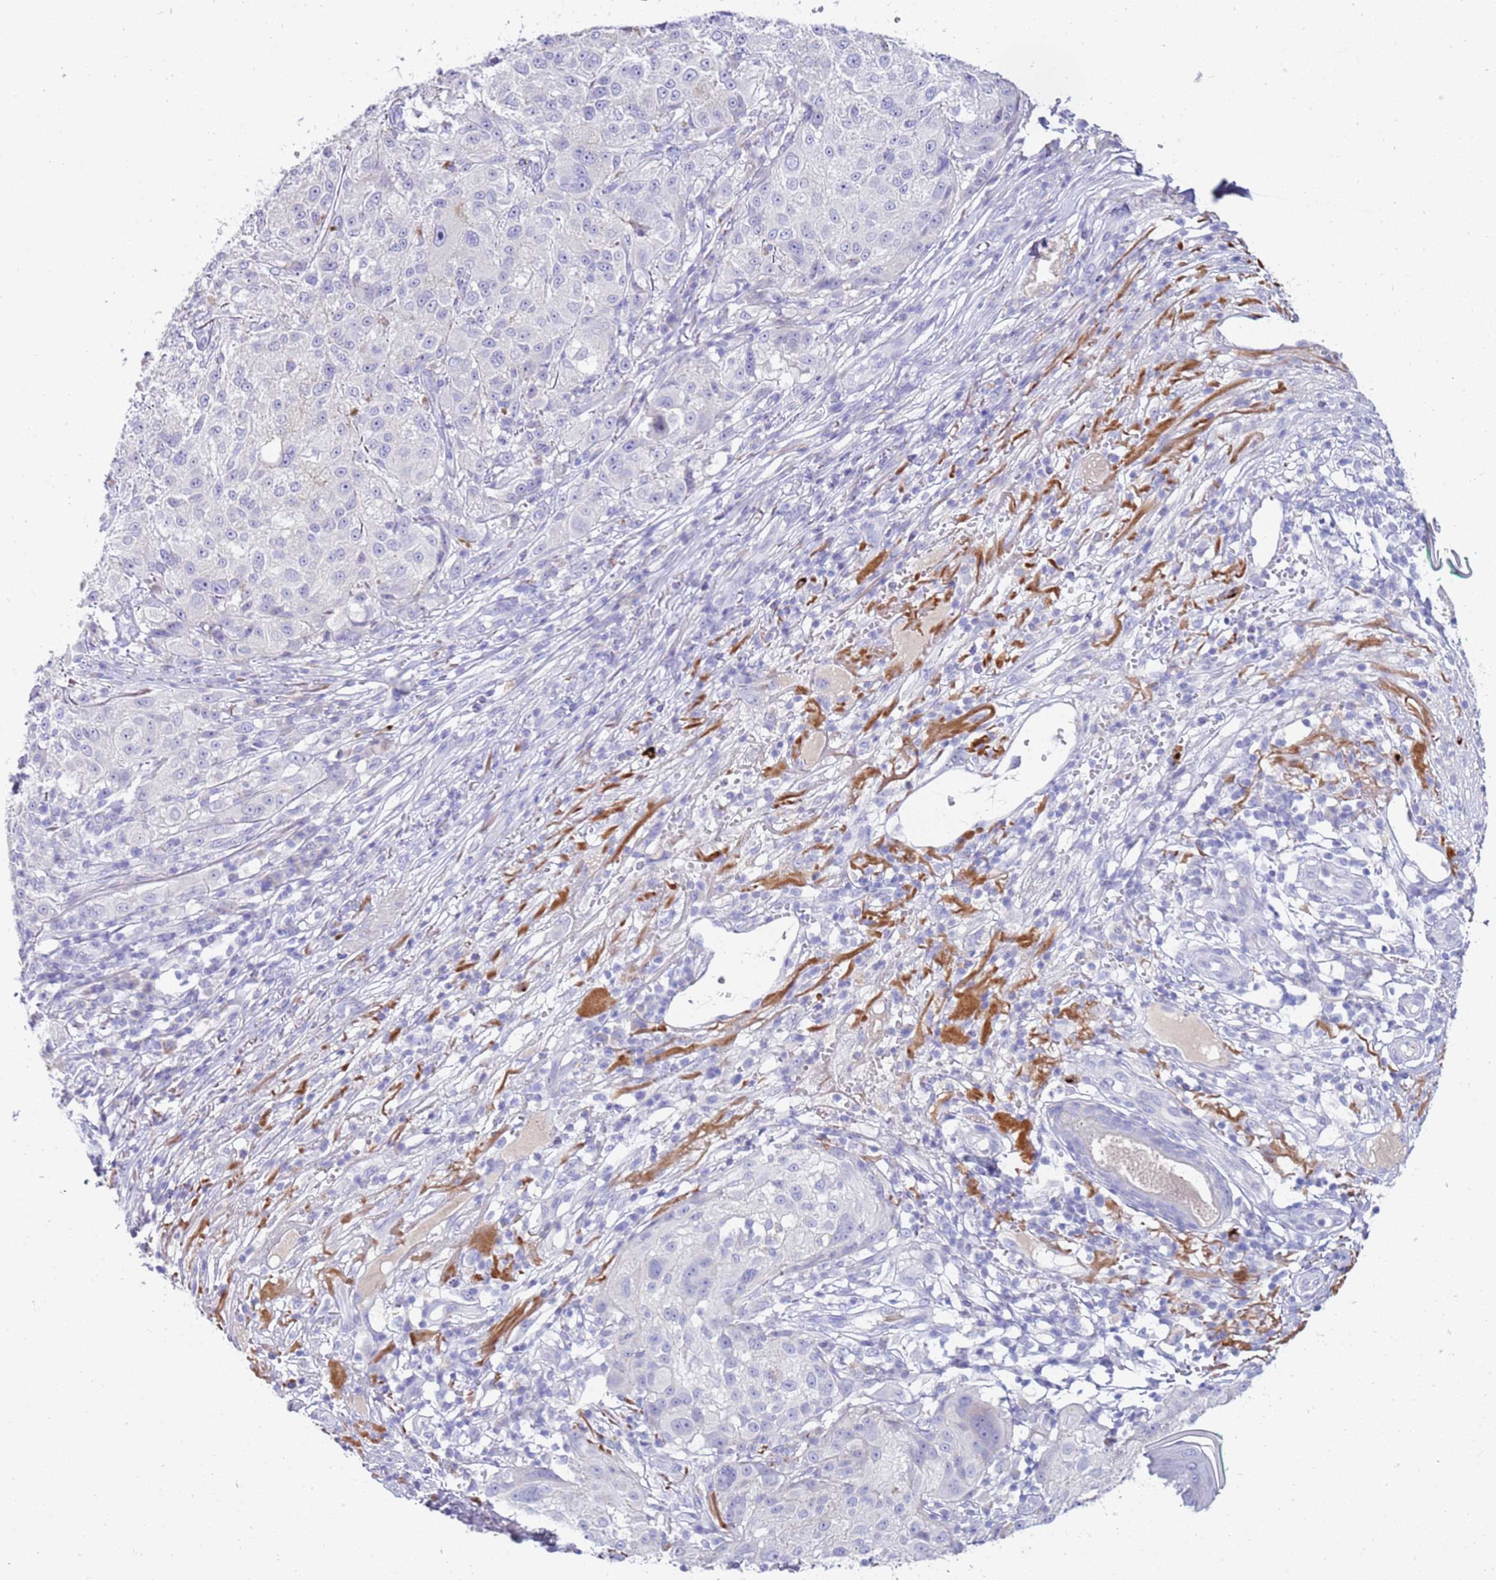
{"staining": {"intensity": "negative", "quantity": "none", "location": "none"}, "tissue": "melanoma", "cell_type": "Tumor cells", "image_type": "cancer", "snomed": [{"axis": "morphology", "description": "Necrosis, NOS"}, {"axis": "morphology", "description": "Malignant melanoma, NOS"}, {"axis": "topography", "description": "Skin"}], "caption": "A histopathology image of human melanoma is negative for staining in tumor cells.", "gene": "EVPLL", "patient": {"sex": "female", "age": 87}}